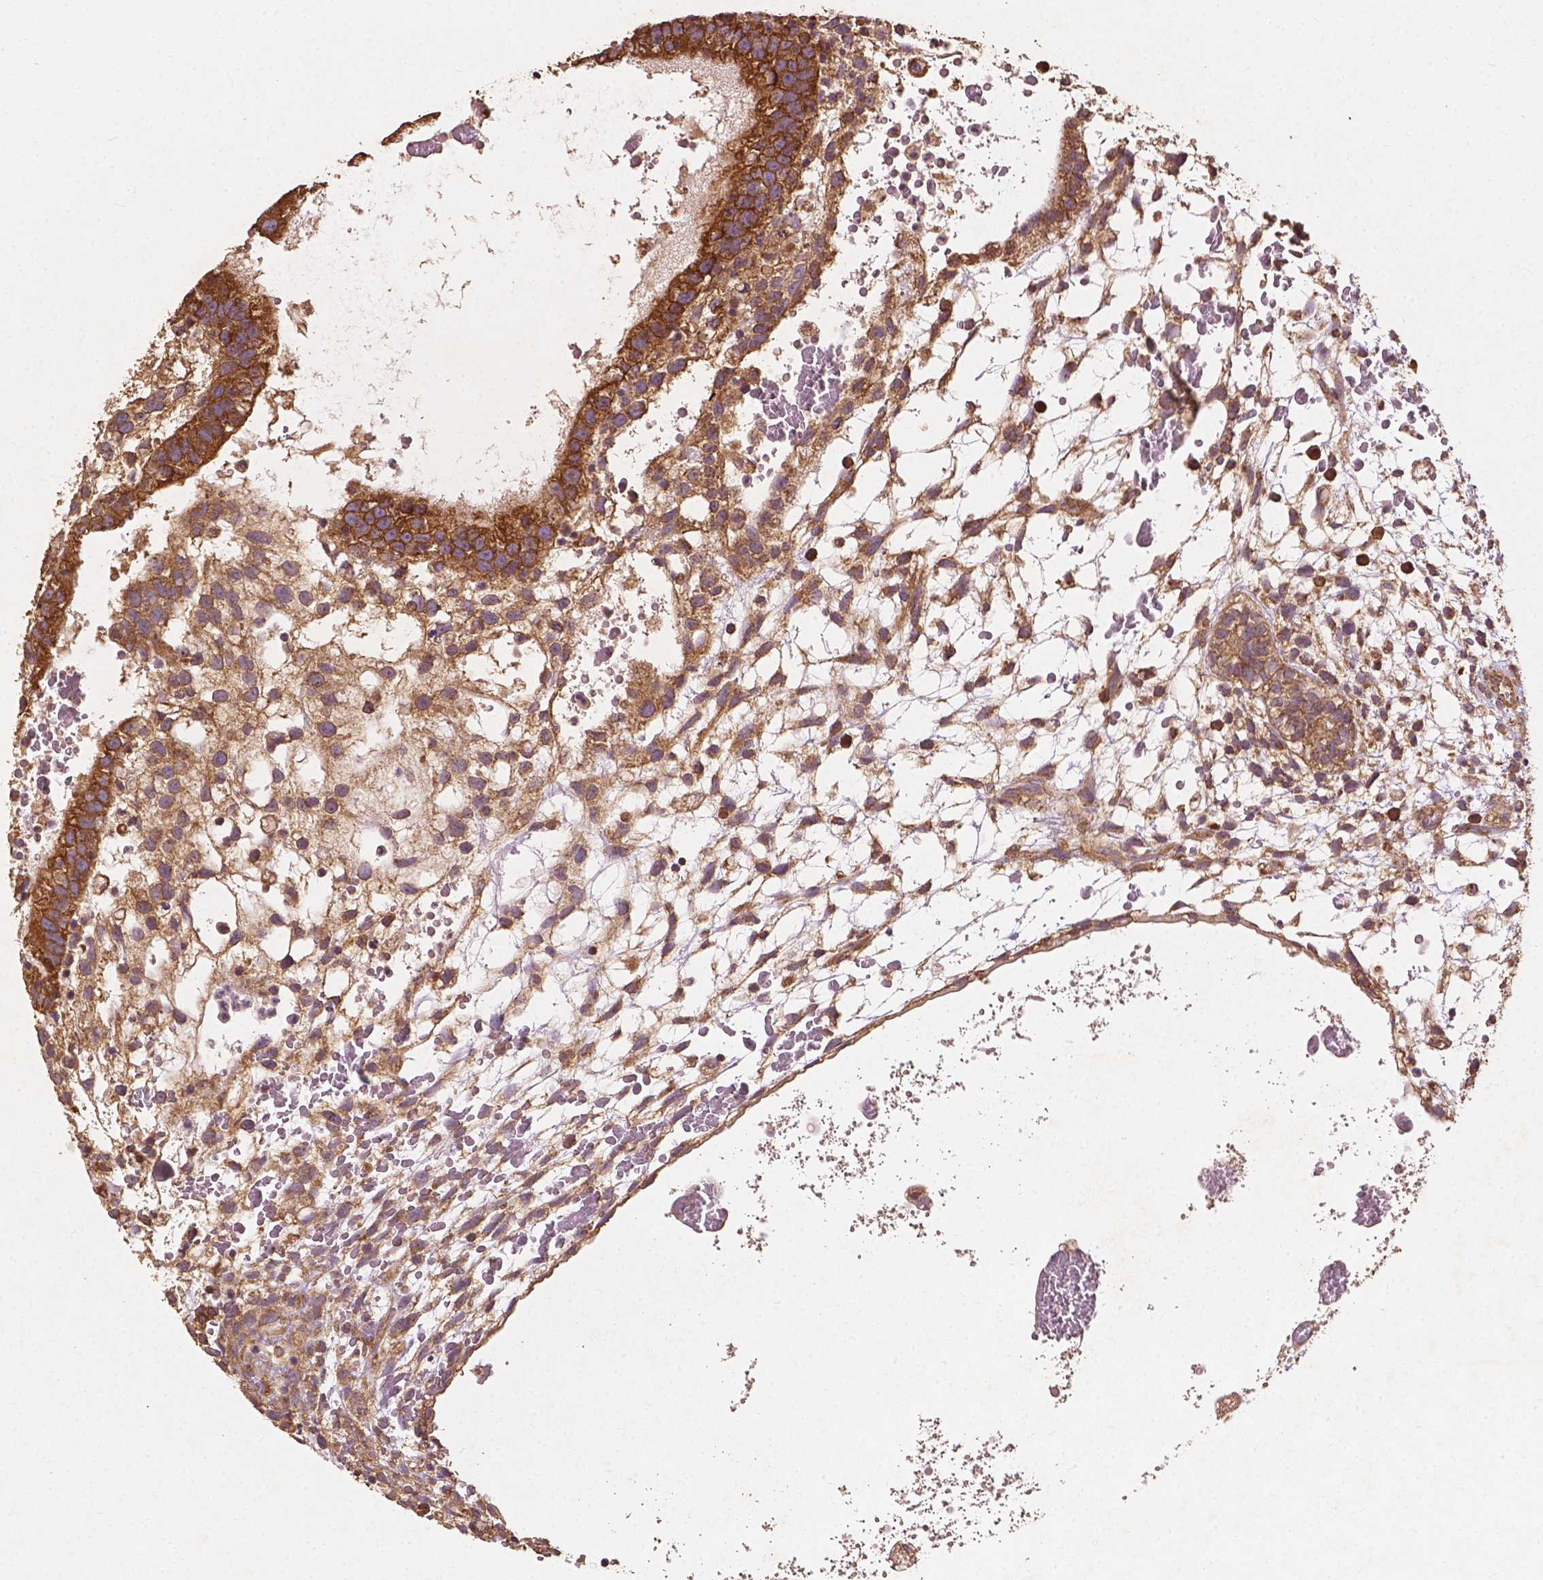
{"staining": {"intensity": "strong", "quantity": ">75%", "location": "cytoplasmic/membranous"}, "tissue": "testis cancer", "cell_type": "Tumor cells", "image_type": "cancer", "snomed": [{"axis": "morphology", "description": "Normal tissue, NOS"}, {"axis": "morphology", "description": "Carcinoma, Embryonal, NOS"}, {"axis": "topography", "description": "Testis"}], "caption": "Immunohistochemical staining of human testis cancer (embryonal carcinoma) shows high levels of strong cytoplasmic/membranous positivity in about >75% of tumor cells.", "gene": "G3BP1", "patient": {"sex": "male", "age": 32}}